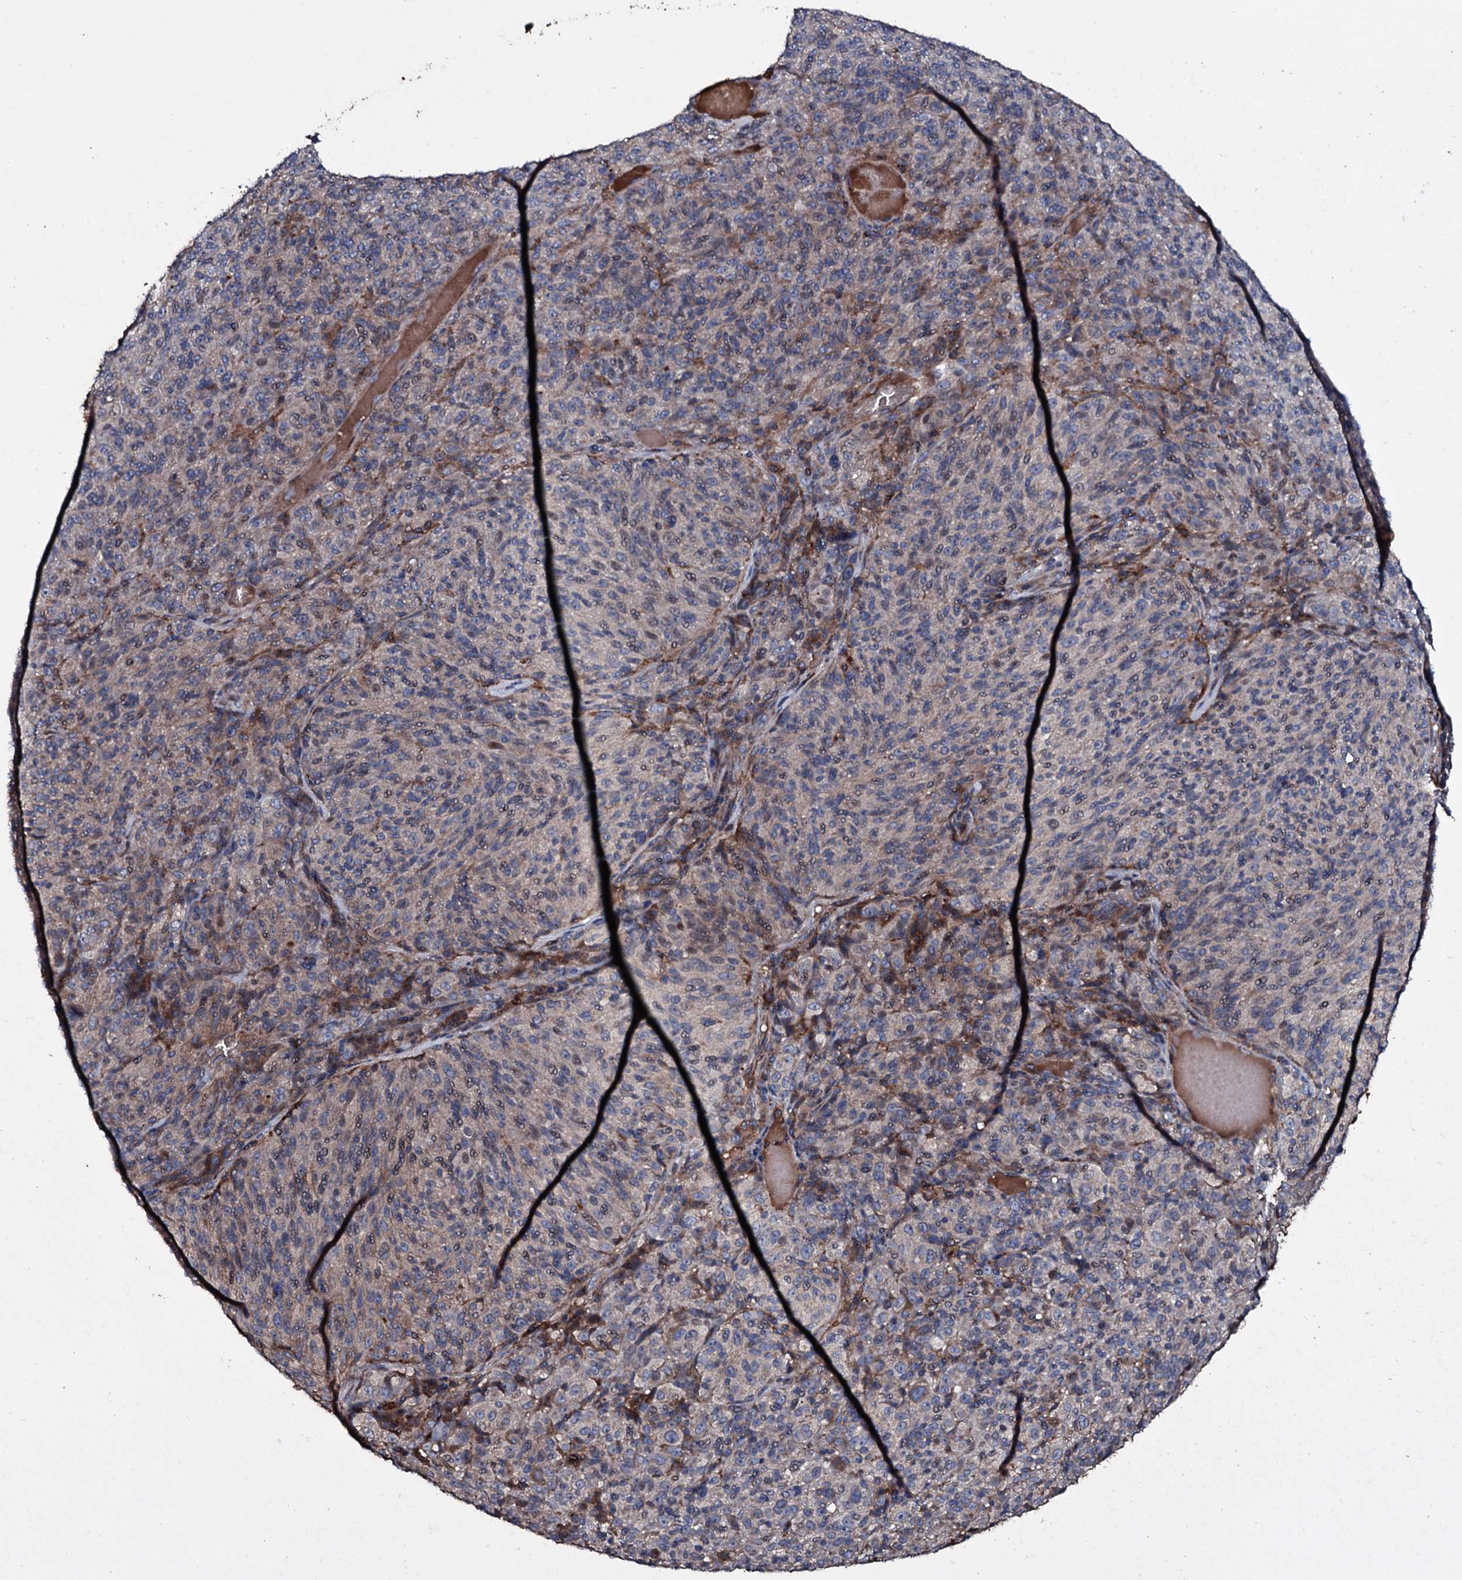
{"staining": {"intensity": "weak", "quantity": "<25%", "location": "cytoplasmic/membranous"}, "tissue": "melanoma", "cell_type": "Tumor cells", "image_type": "cancer", "snomed": [{"axis": "morphology", "description": "Malignant melanoma, Metastatic site"}, {"axis": "topography", "description": "Brain"}], "caption": "IHC histopathology image of malignant melanoma (metastatic site) stained for a protein (brown), which exhibits no expression in tumor cells.", "gene": "ZSWIM8", "patient": {"sex": "female", "age": 56}}